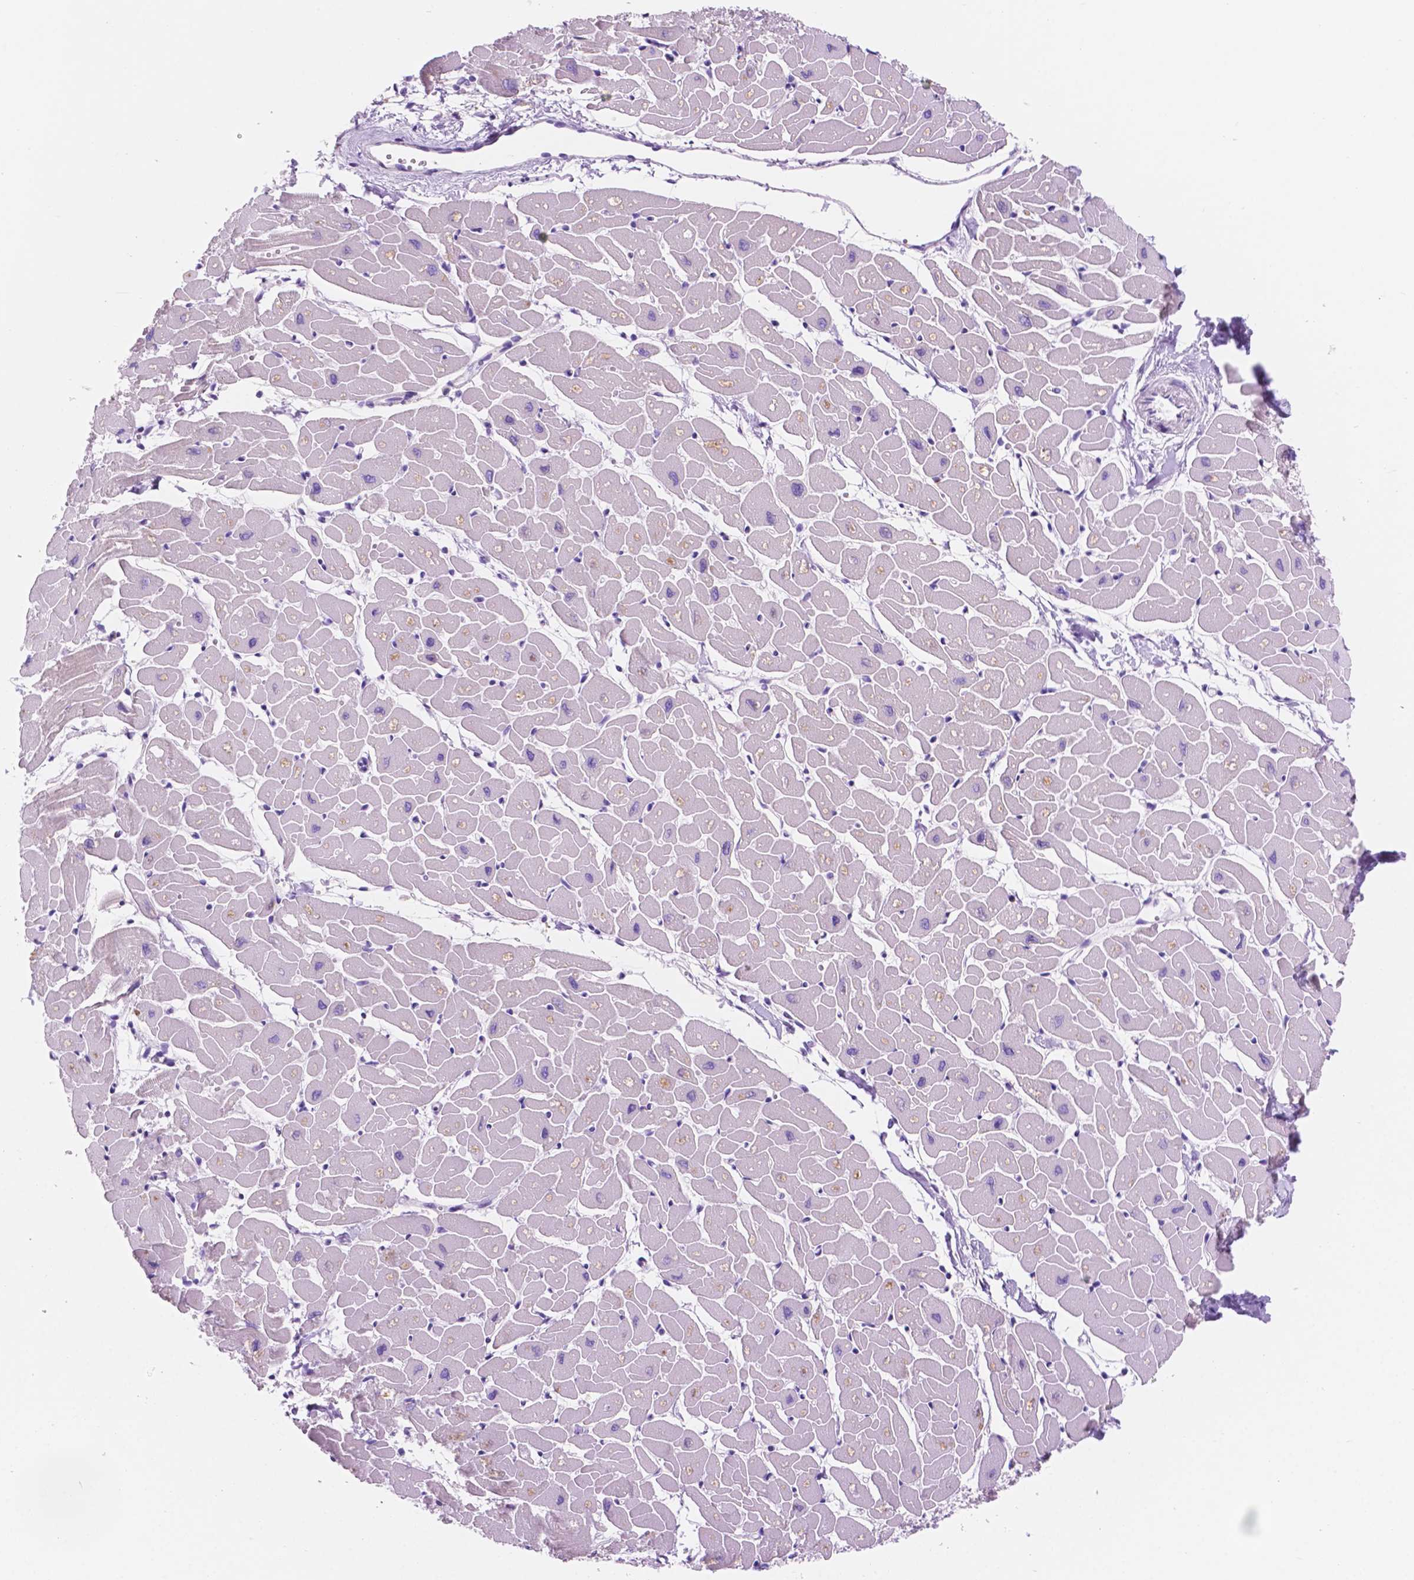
{"staining": {"intensity": "negative", "quantity": "none", "location": "none"}, "tissue": "heart muscle", "cell_type": "Cardiomyocytes", "image_type": "normal", "snomed": [{"axis": "morphology", "description": "Normal tissue, NOS"}, {"axis": "topography", "description": "Heart"}], "caption": "The histopathology image demonstrates no staining of cardiomyocytes in normal heart muscle. (Immunohistochemistry, brightfield microscopy, high magnification).", "gene": "IGFN1", "patient": {"sex": "male", "age": 57}}